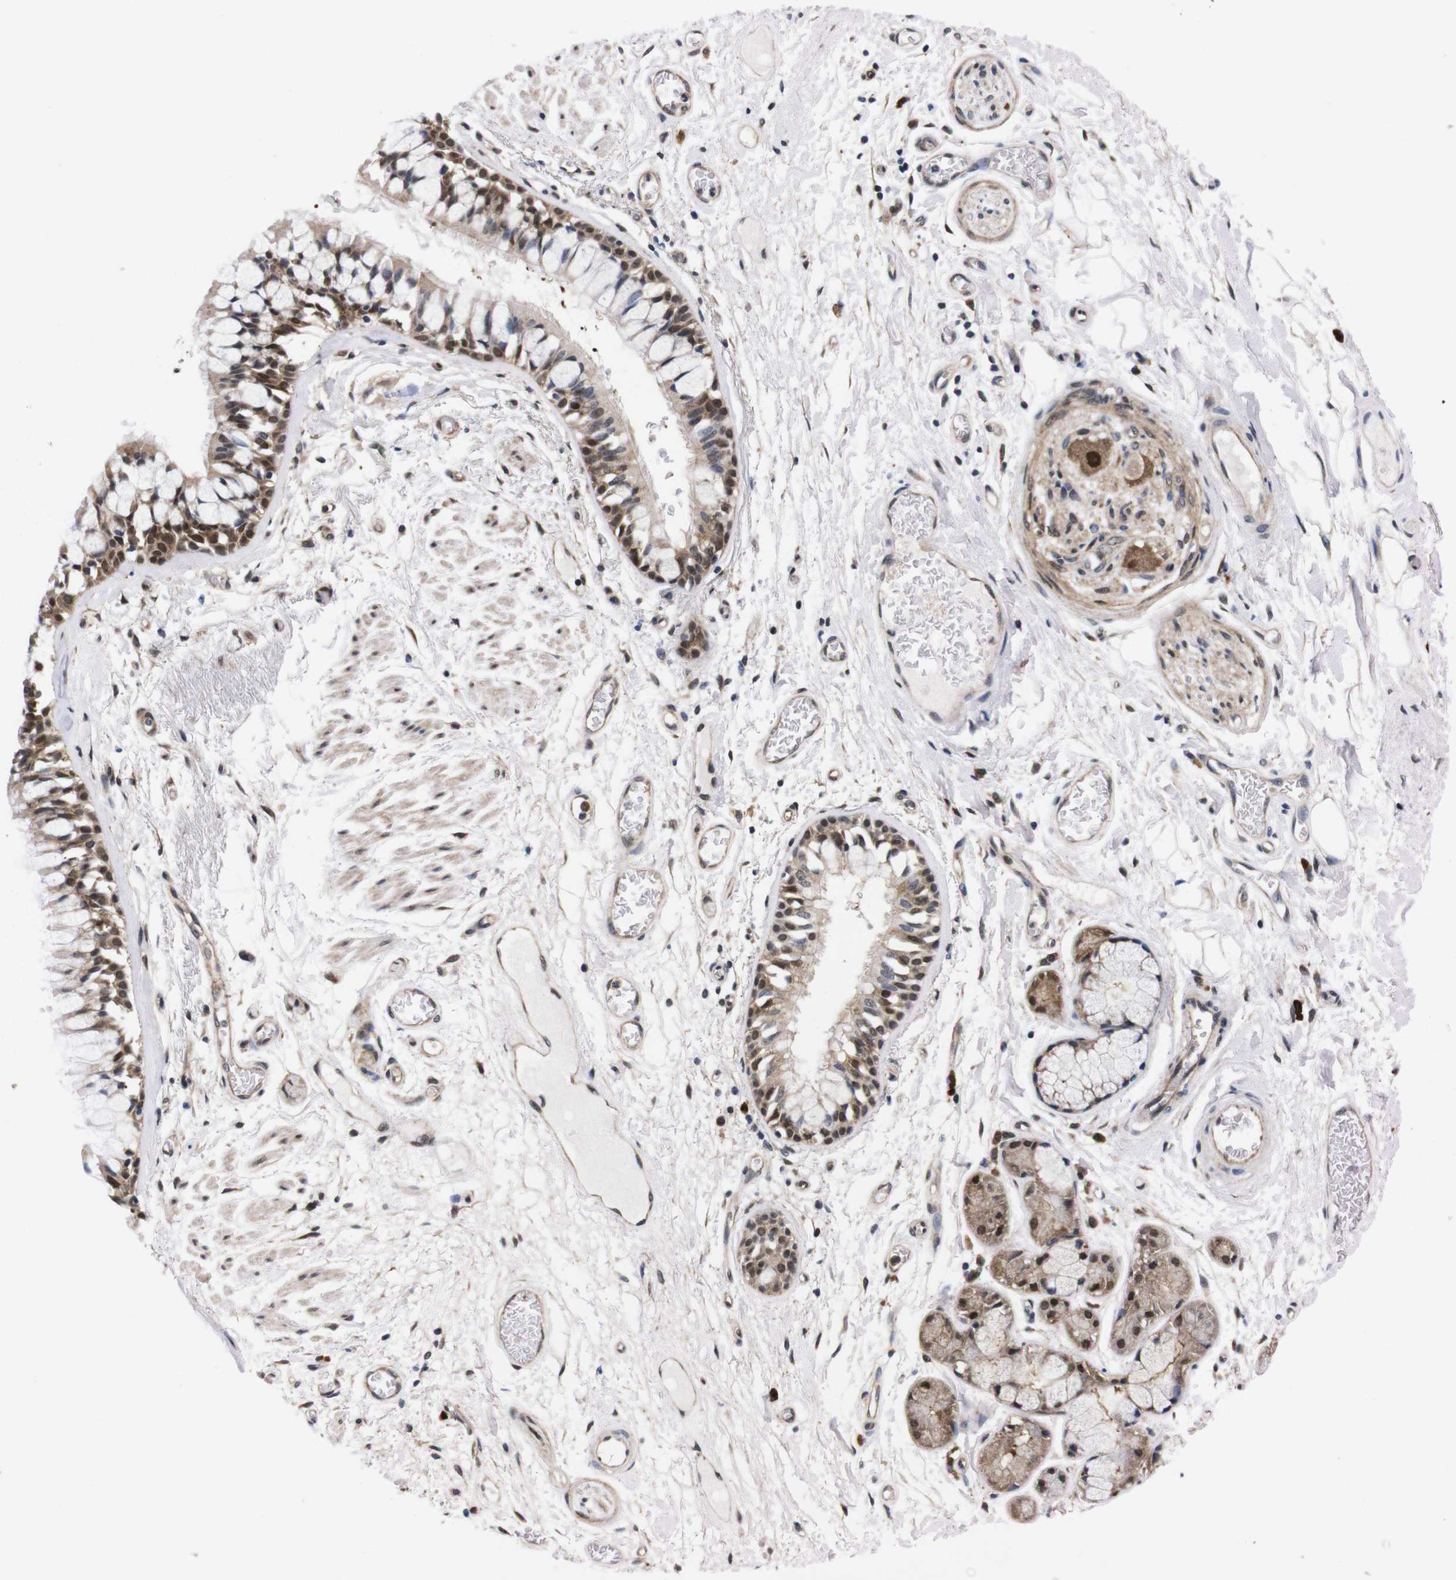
{"staining": {"intensity": "moderate", "quantity": ">75%", "location": "cytoplasmic/membranous,nuclear"}, "tissue": "bronchus", "cell_type": "Respiratory epithelial cells", "image_type": "normal", "snomed": [{"axis": "morphology", "description": "Normal tissue, NOS"}, {"axis": "topography", "description": "Bronchus"}], "caption": "Bronchus stained with DAB (3,3'-diaminobenzidine) immunohistochemistry (IHC) shows medium levels of moderate cytoplasmic/membranous,nuclear positivity in about >75% of respiratory epithelial cells. The protein is stained brown, and the nuclei are stained in blue (DAB (3,3'-diaminobenzidine) IHC with brightfield microscopy, high magnification).", "gene": "UBQLN2", "patient": {"sex": "male", "age": 66}}